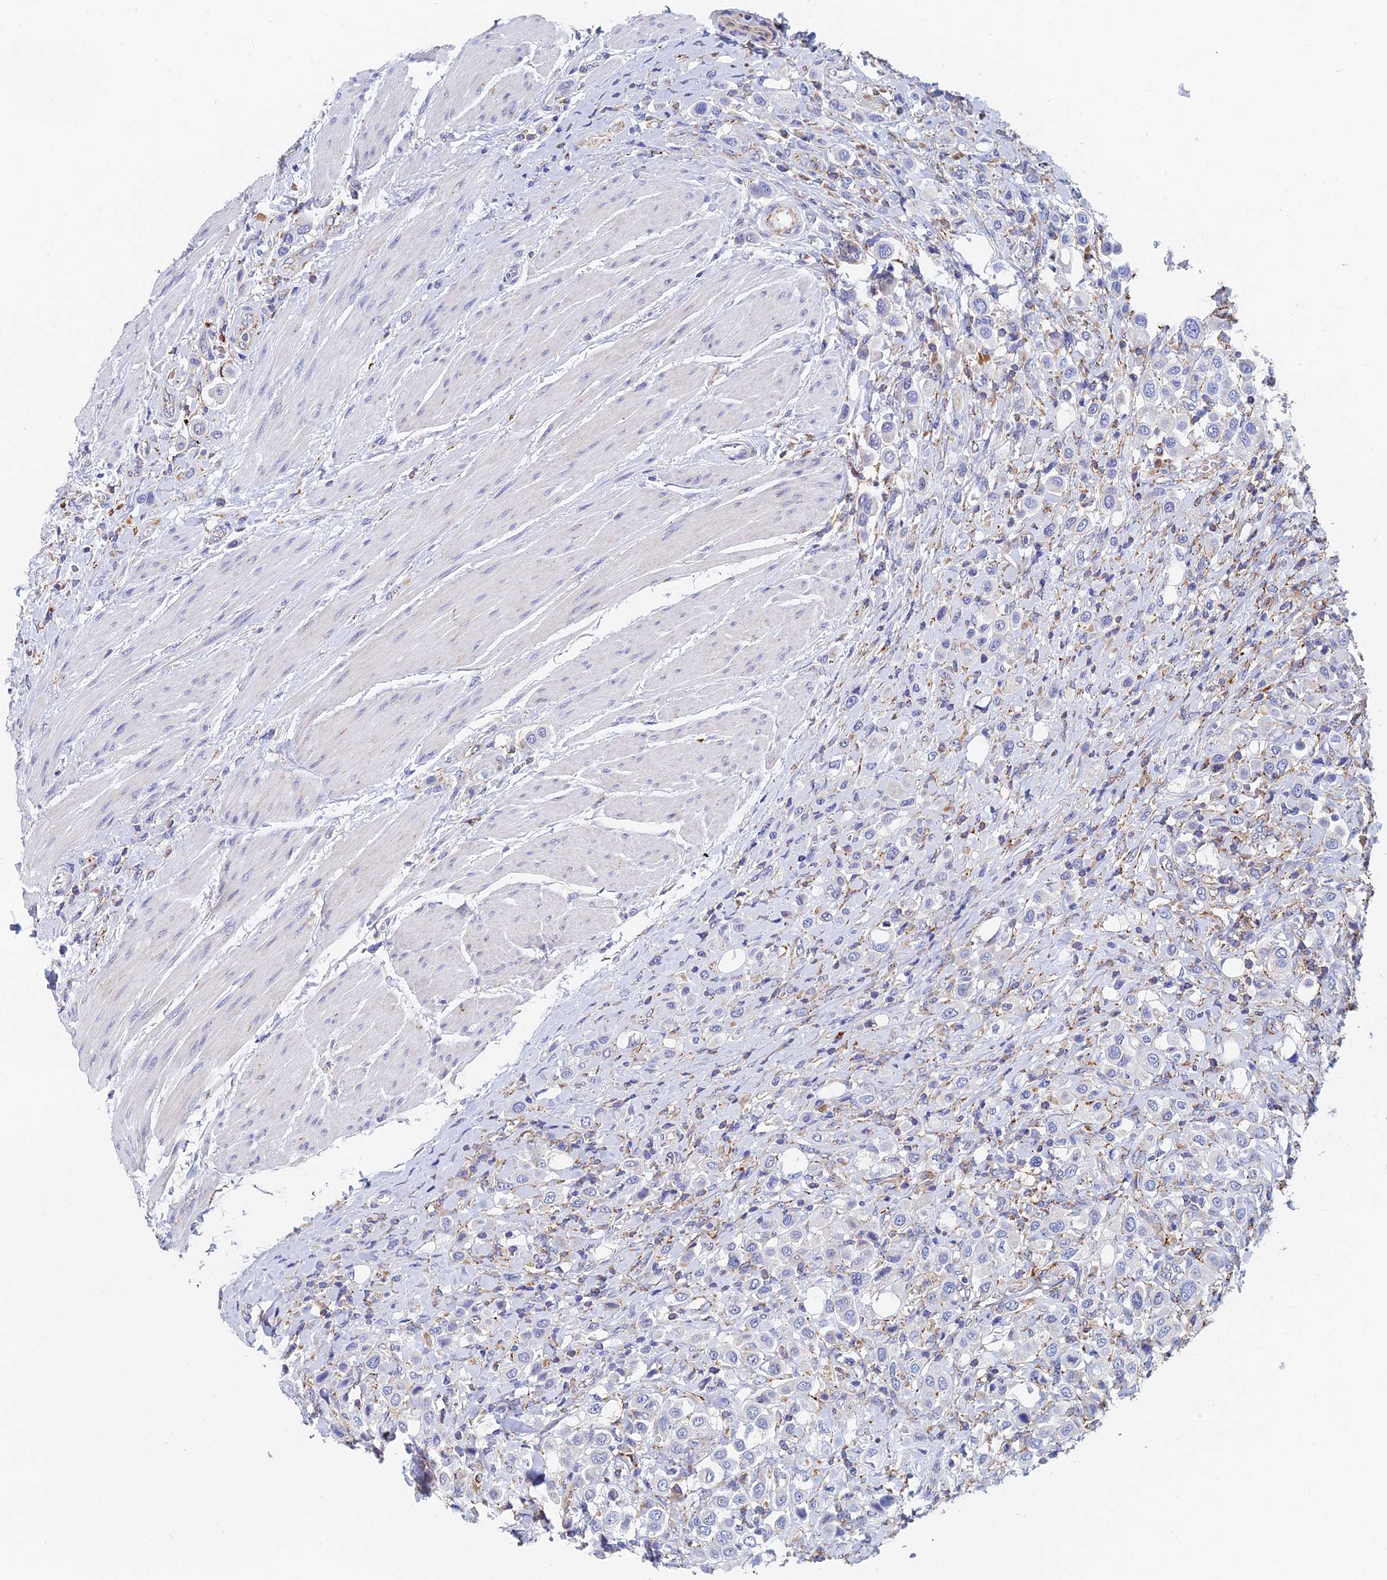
{"staining": {"intensity": "negative", "quantity": "none", "location": "none"}, "tissue": "urothelial cancer", "cell_type": "Tumor cells", "image_type": "cancer", "snomed": [{"axis": "morphology", "description": "Urothelial carcinoma, High grade"}, {"axis": "topography", "description": "Urinary bladder"}], "caption": "This is an immunohistochemistry micrograph of urothelial cancer. There is no positivity in tumor cells.", "gene": "SPNS1", "patient": {"sex": "male", "age": 50}}